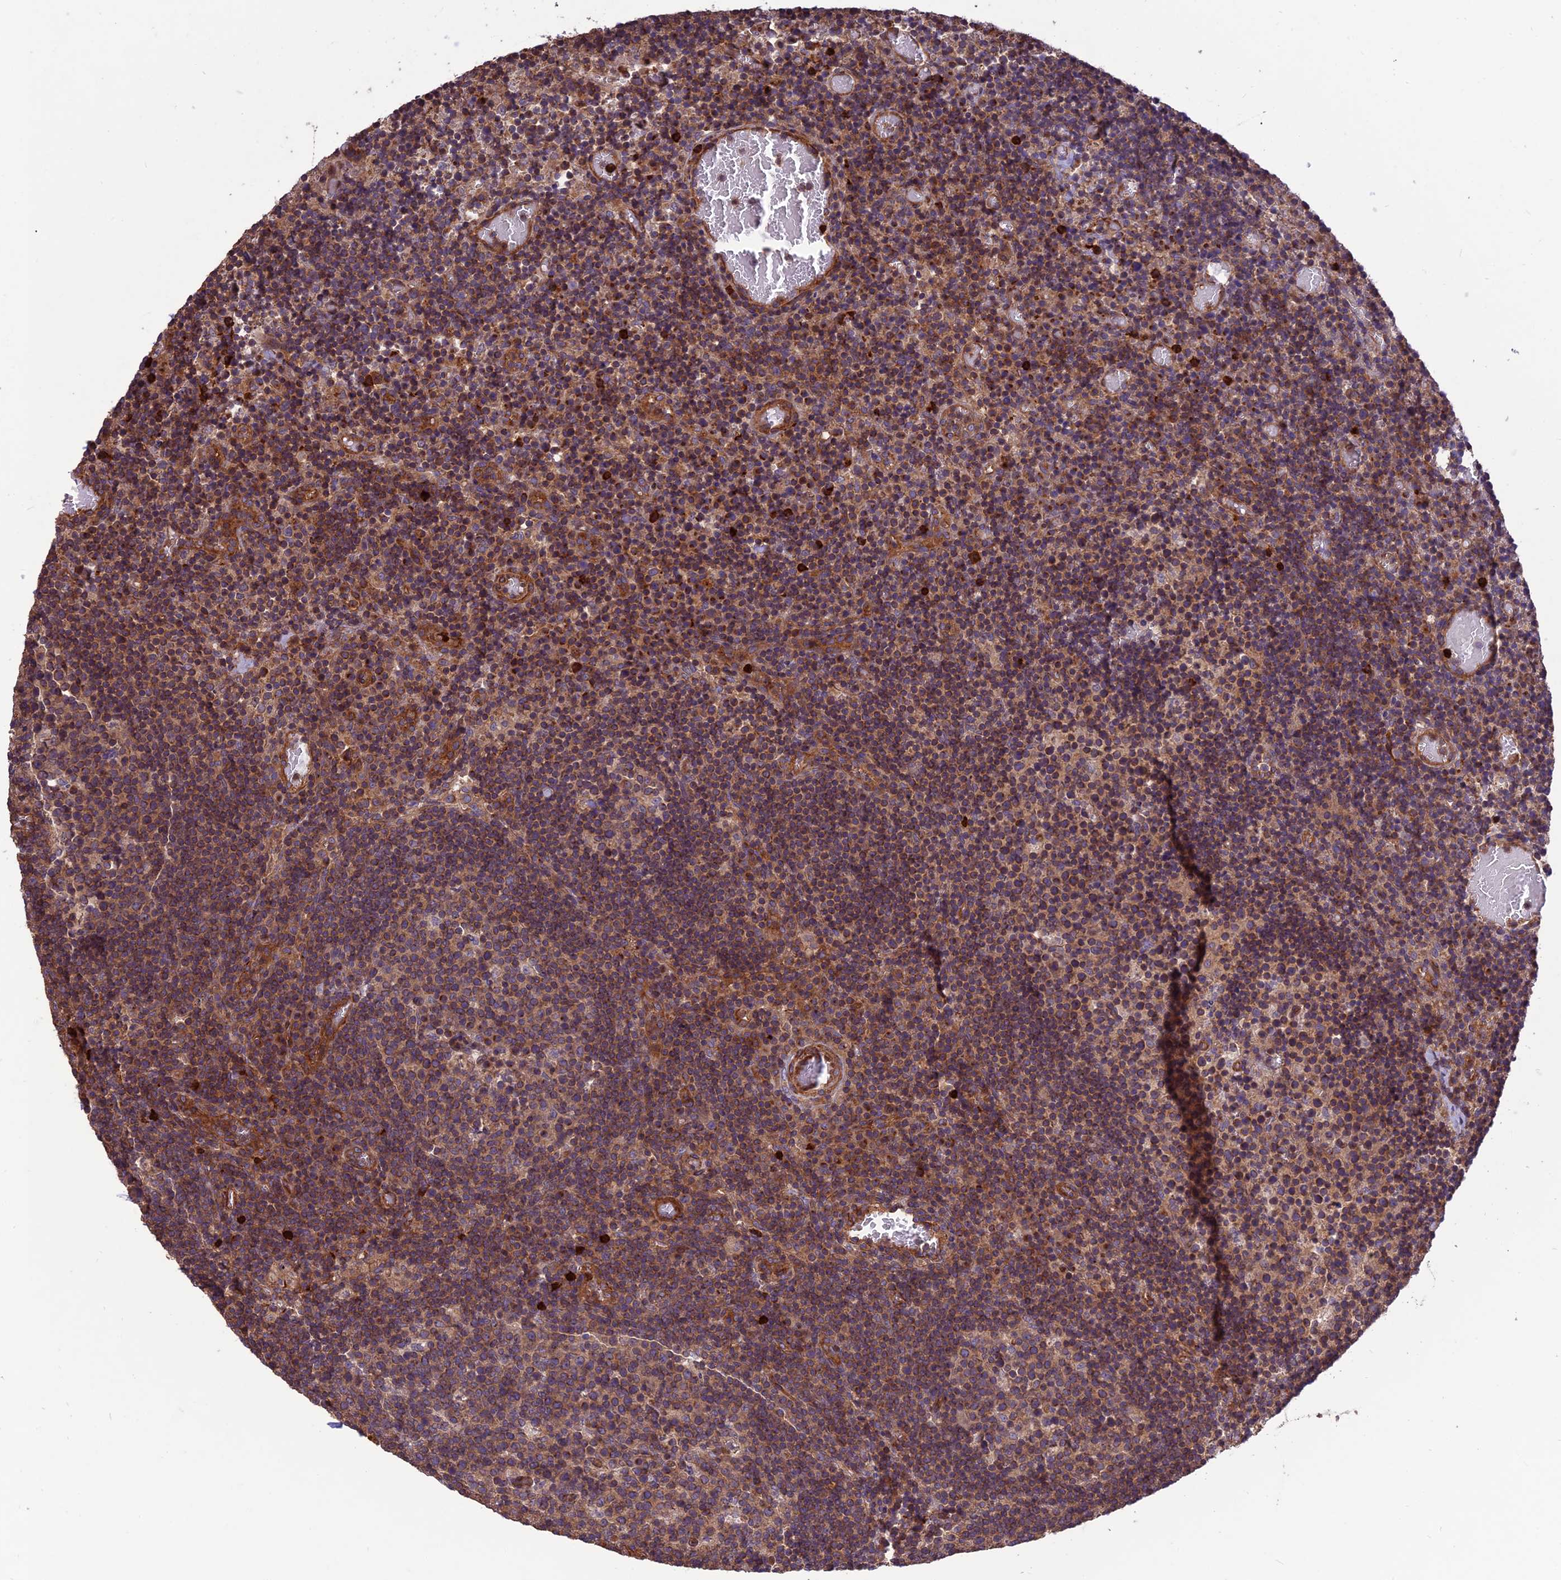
{"staining": {"intensity": "moderate", "quantity": "25%-75%", "location": "cytoplasmic/membranous"}, "tissue": "lymph node", "cell_type": "Germinal center cells", "image_type": "normal", "snomed": [{"axis": "morphology", "description": "Normal tissue, NOS"}, {"axis": "topography", "description": "Lymph node"}], "caption": "Protein expression analysis of normal lymph node shows moderate cytoplasmic/membranous staining in about 25%-75% of germinal center cells. (DAB IHC, brown staining for protein, blue staining for nuclei).", "gene": "TMEM131L", "patient": {"sex": "male", "age": 58}}